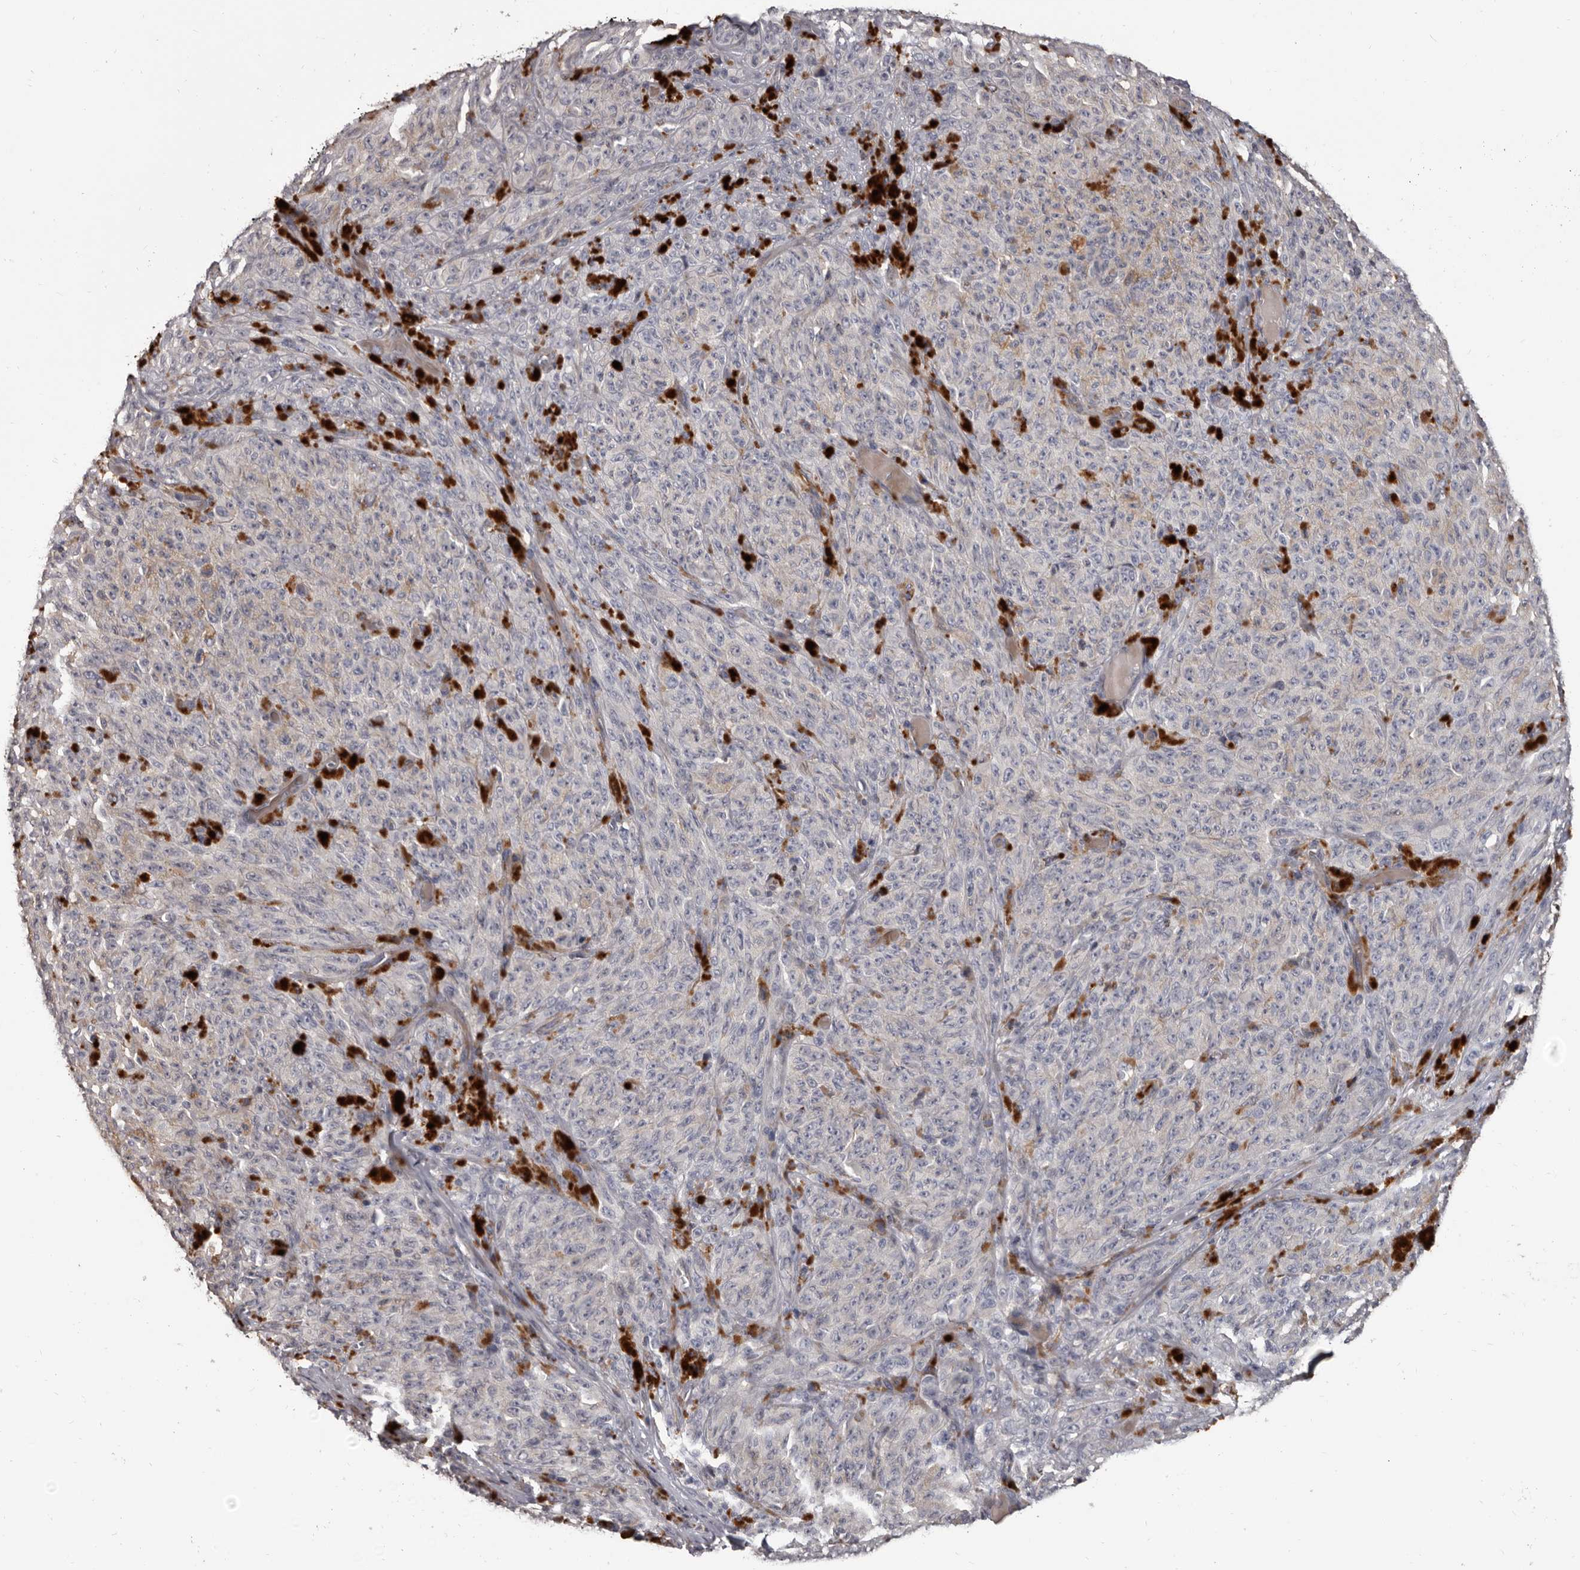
{"staining": {"intensity": "negative", "quantity": "none", "location": "none"}, "tissue": "melanoma", "cell_type": "Tumor cells", "image_type": "cancer", "snomed": [{"axis": "morphology", "description": "Malignant melanoma, NOS"}, {"axis": "topography", "description": "Skin"}], "caption": "IHC image of neoplastic tissue: human malignant melanoma stained with DAB shows no significant protein expression in tumor cells.", "gene": "ALDH5A1", "patient": {"sex": "female", "age": 82}}